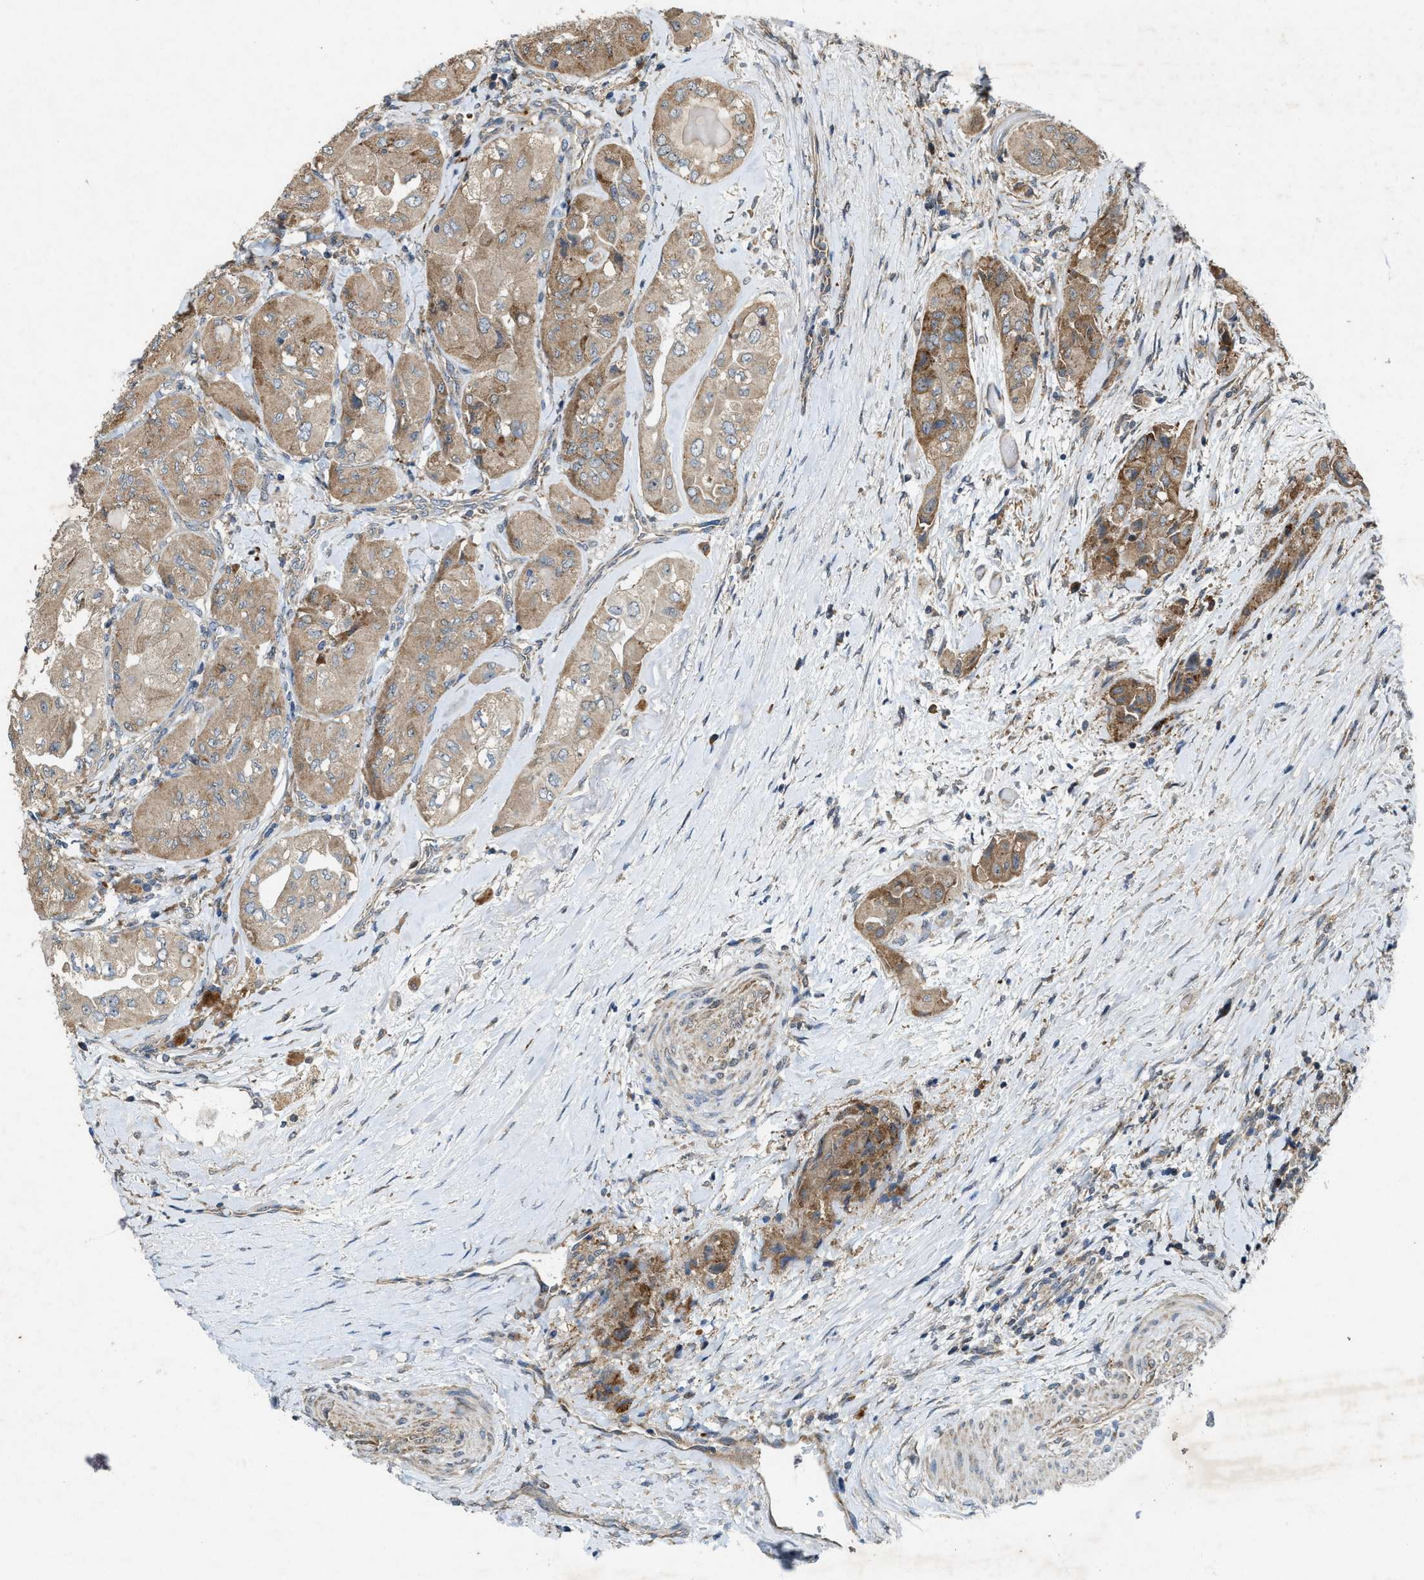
{"staining": {"intensity": "moderate", "quantity": "25%-75%", "location": "cytoplasmic/membranous"}, "tissue": "thyroid cancer", "cell_type": "Tumor cells", "image_type": "cancer", "snomed": [{"axis": "morphology", "description": "Papillary adenocarcinoma, NOS"}, {"axis": "topography", "description": "Thyroid gland"}], "caption": "DAB (3,3'-diaminobenzidine) immunohistochemical staining of human thyroid cancer (papillary adenocarcinoma) displays moderate cytoplasmic/membranous protein expression in about 25%-75% of tumor cells.", "gene": "PDP2", "patient": {"sex": "female", "age": 59}}